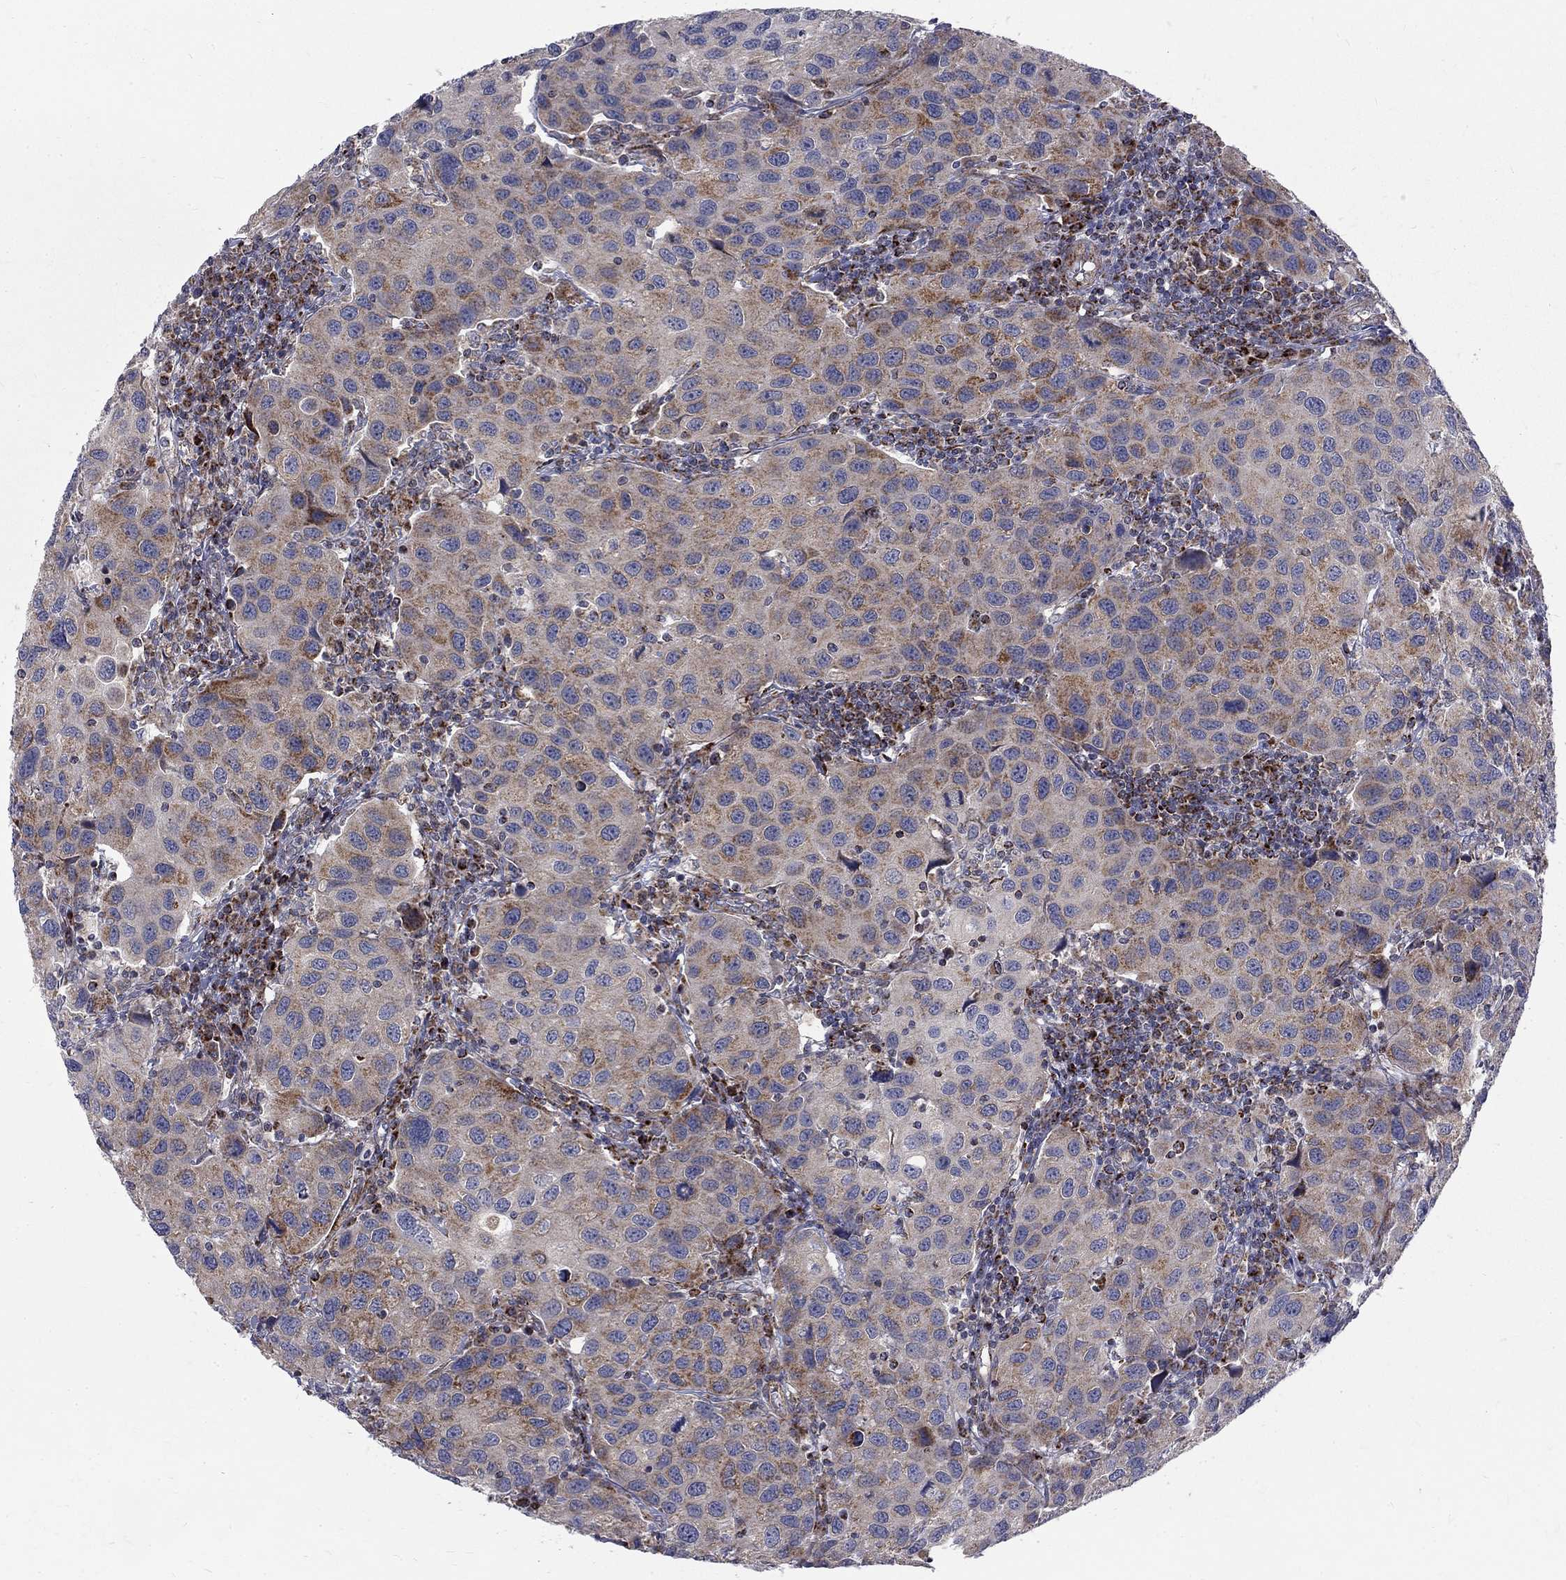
{"staining": {"intensity": "moderate", "quantity": "25%-75%", "location": "cytoplasmic/membranous"}, "tissue": "urothelial cancer", "cell_type": "Tumor cells", "image_type": "cancer", "snomed": [{"axis": "morphology", "description": "Urothelial carcinoma, High grade"}, {"axis": "topography", "description": "Urinary bladder"}], "caption": "Immunohistochemical staining of urothelial cancer reveals medium levels of moderate cytoplasmic/membranous protein expression in approximately 25%-75% of tumor cells. (DAB IHC, brown staining for protein, blue staining for nuclei).", "gene": "ALDH1B1", "patient": {"sex": "male", "age": 79}}